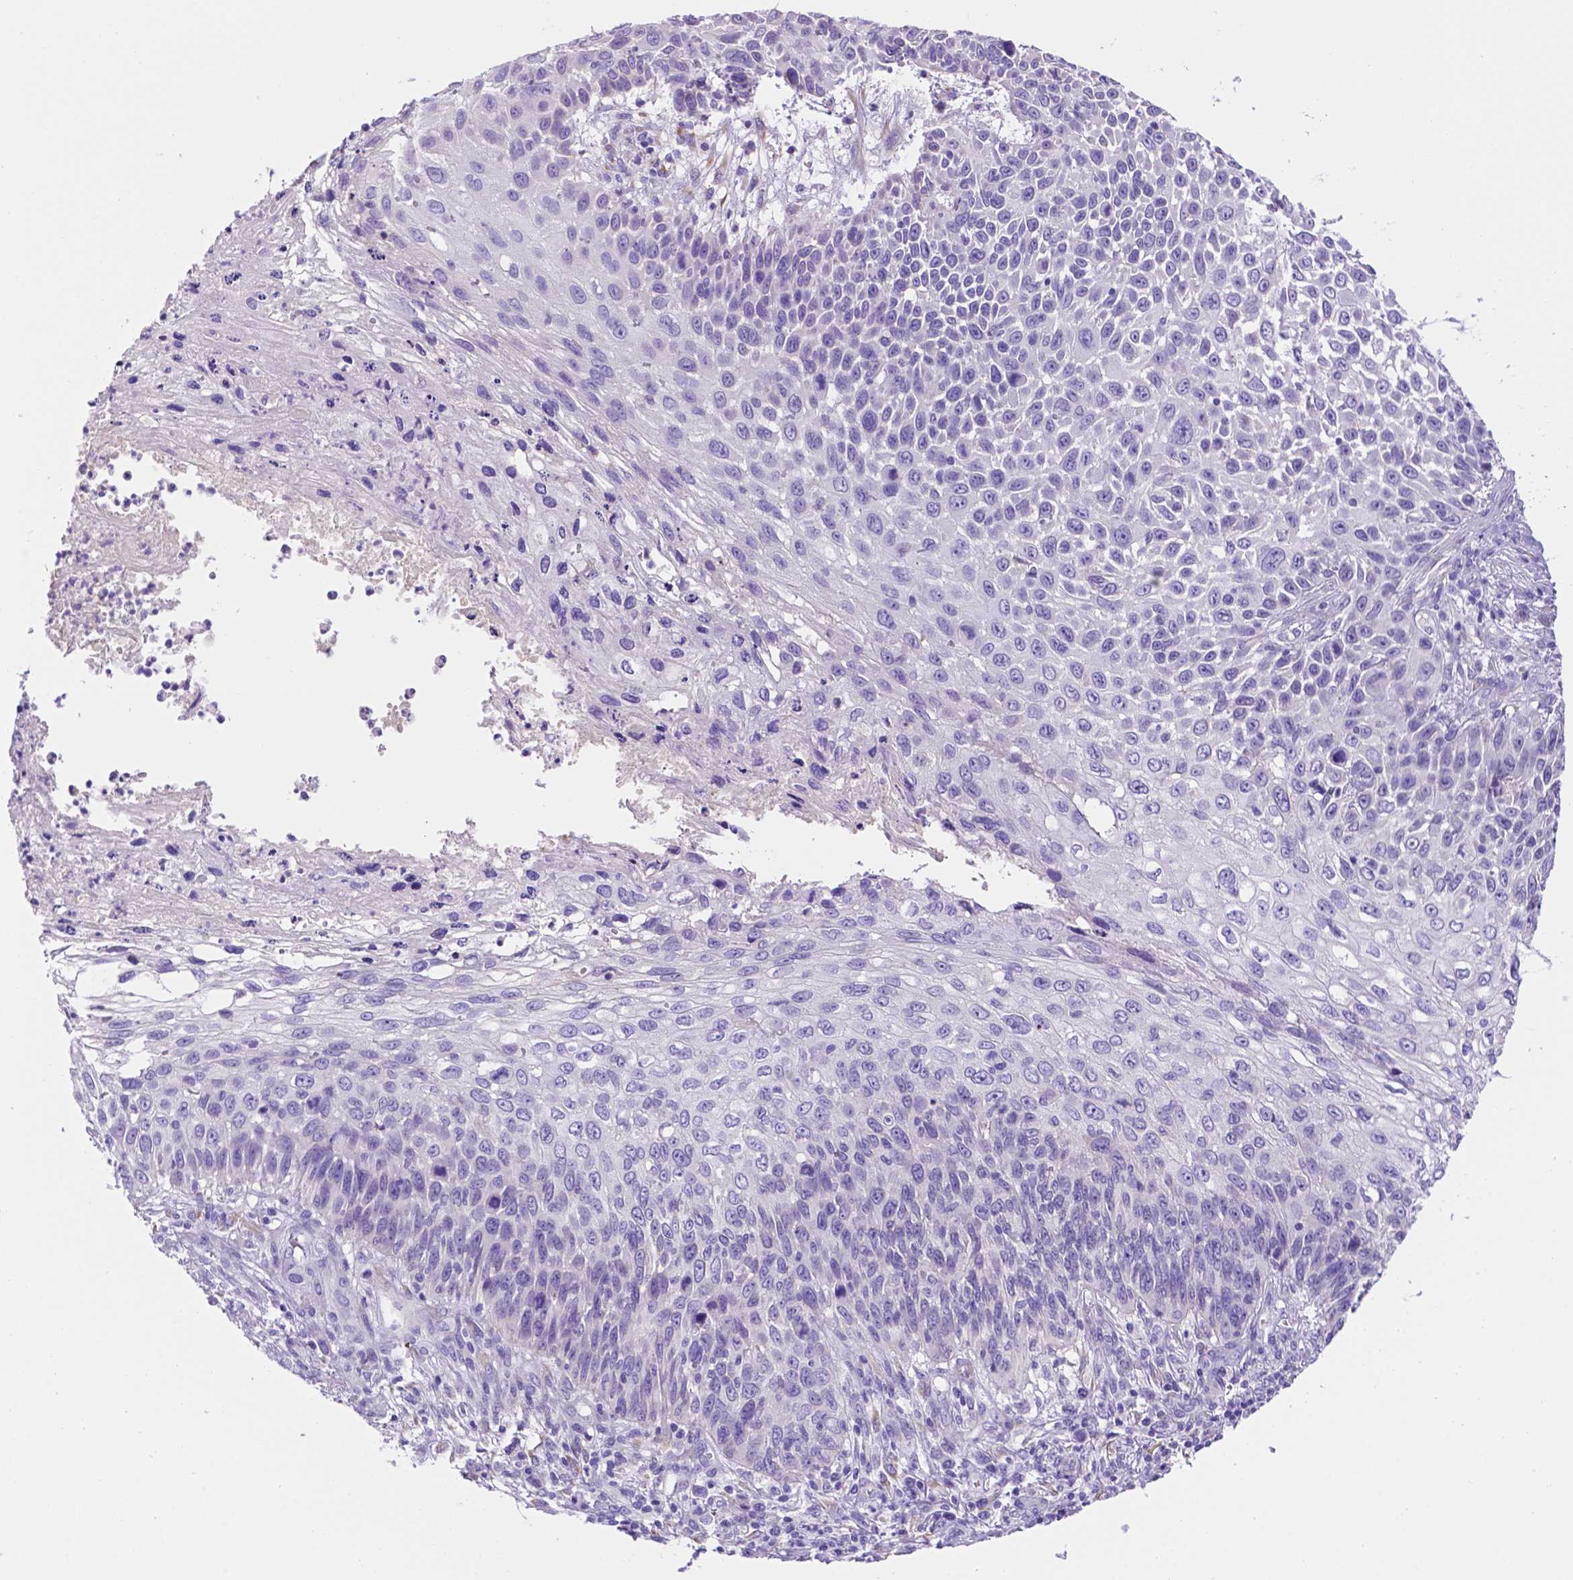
{"staining": {"intensity": "negative", "quantity": "none", "location": "none"}, "tissue": "skin cancer", "cell_type": "Tumor cells", "image_type": "cancer", "snomed": [{"axis": "morphology", "description": "Squamous cell carcinoma, NOS"}, {"axis": "topography", "description": "Skin"}], "caption": "Protein analysis of skin cancer exhibits no significant positivity in tumor cells.", "gene": "CEACAM7", "patient": {"sex": "male", "age": 92}}